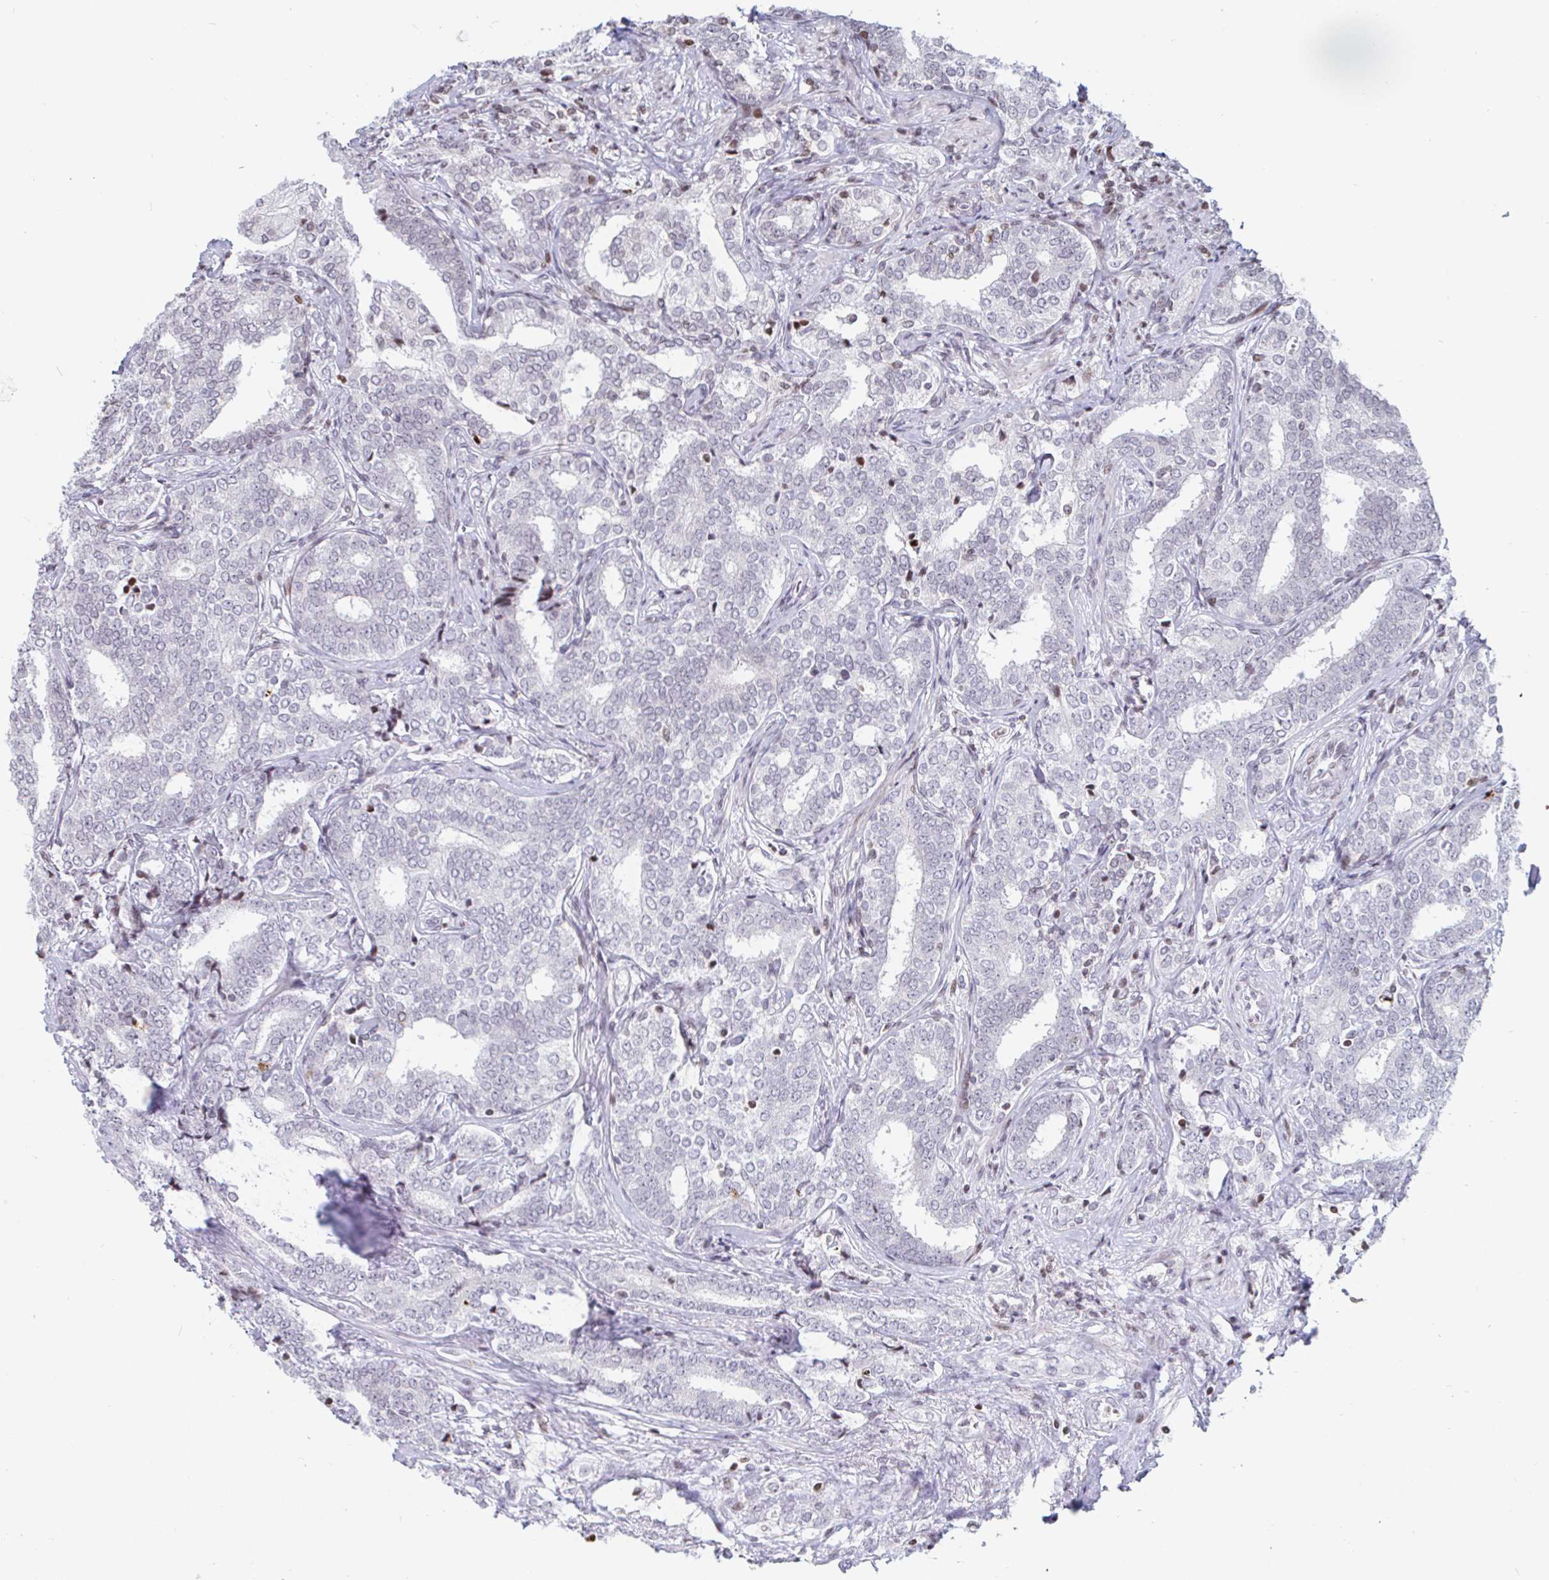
{"staining": {"intensity": "negative", "quantity": "none", "location": "none"}, "tissue": "prostate cancer", "cell_type": "Tumor cells", "image_type": "cancer", "snomed": [{"axis": "morphology", "description": "Adenocarcinoma, High grade"}, {"axis": "topography", "description": "Prostate"}], "caption": "Immunohistochemistry (IHC) micrograph of neoplastic tissue: human prostate cancer stained with DAB exhibits no significant protein expression in tumor cells. (Brightfield microscopy of DAB IHC at high magnification).", "gene": "HOXC10", "patient": {"sex": "male", "age": 72}}